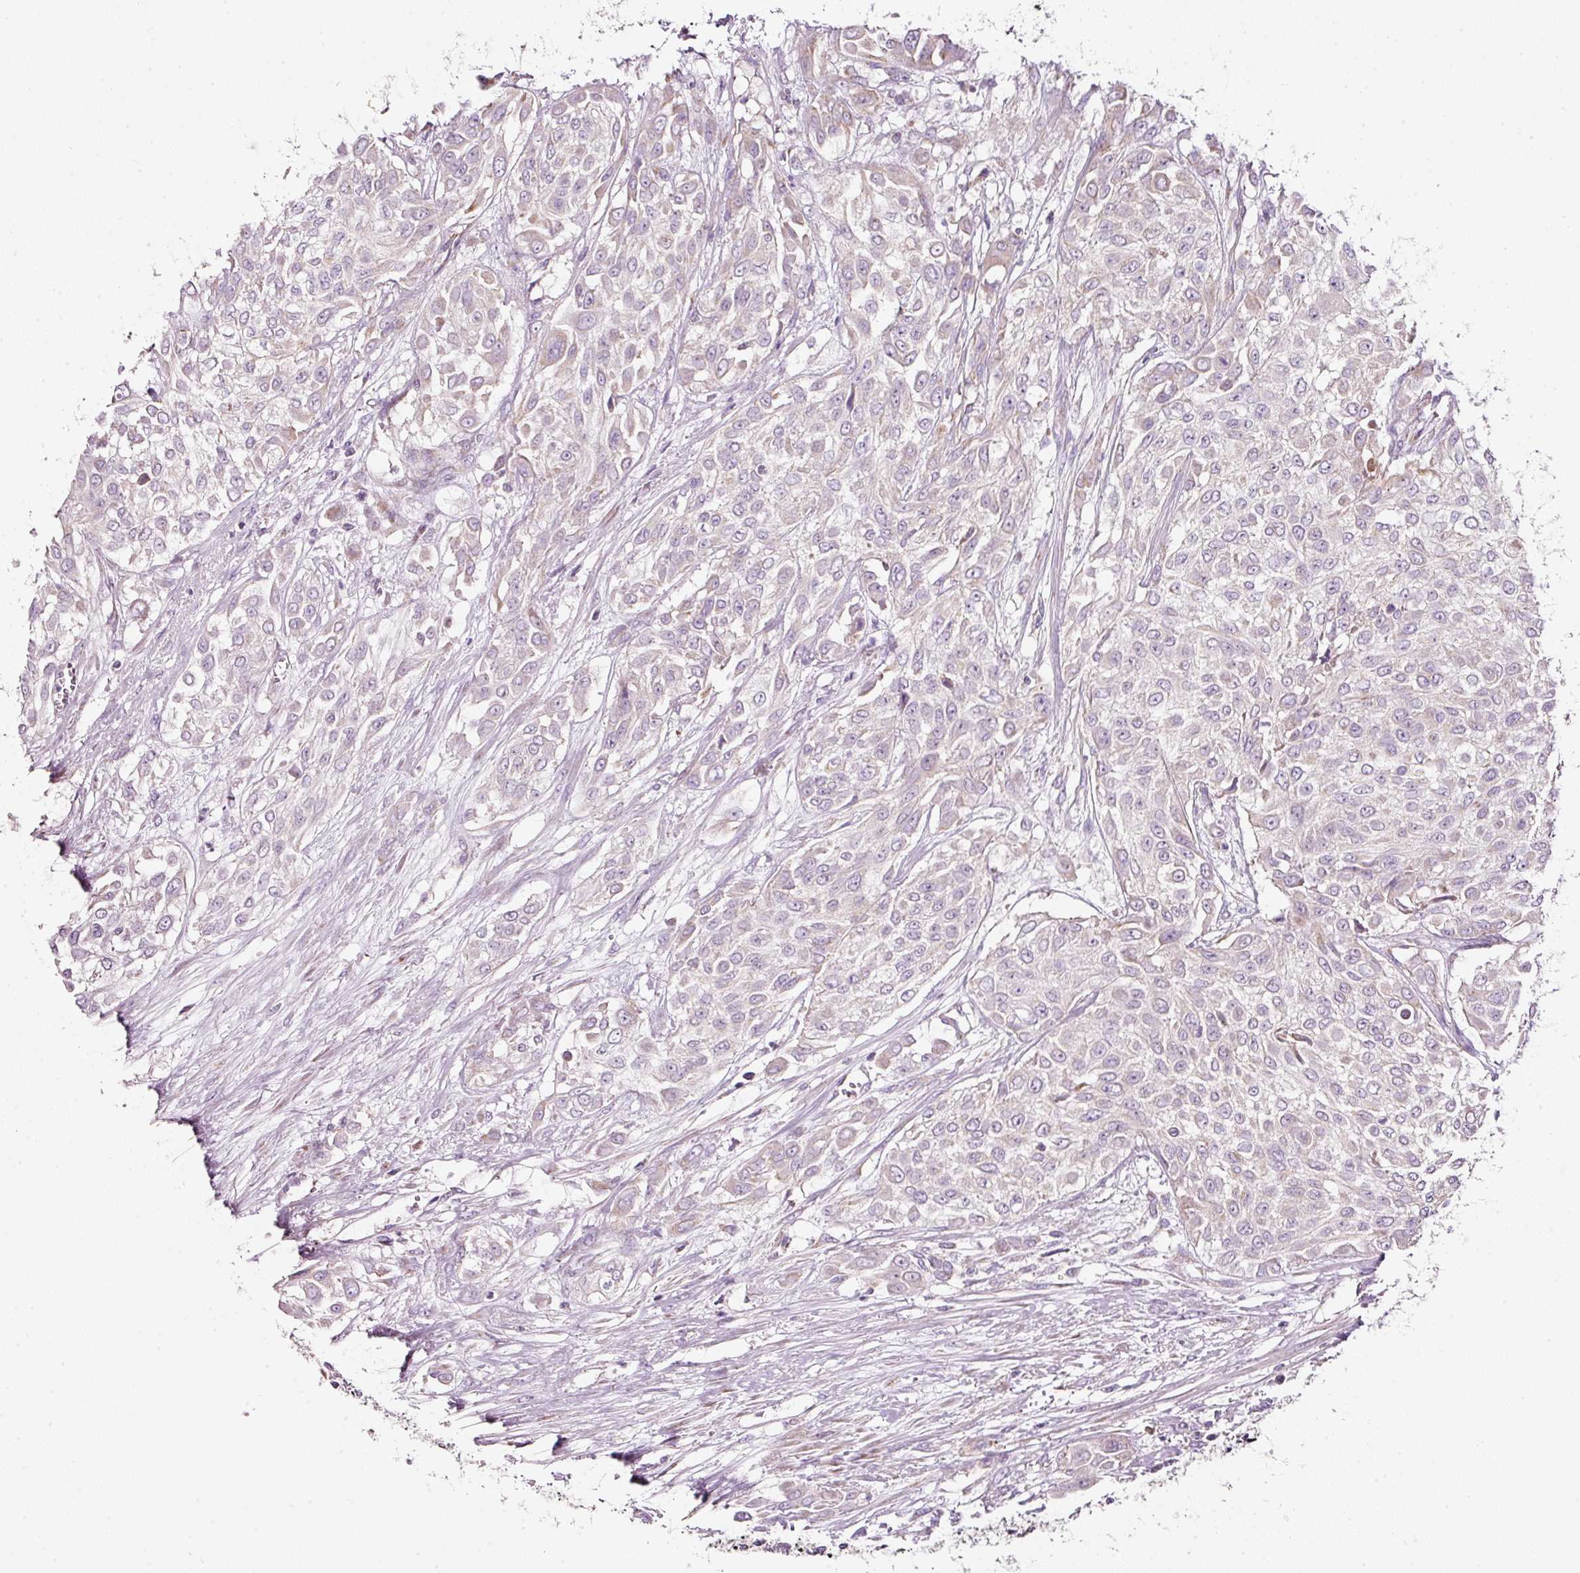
{"staining": {"intensity": "weak", "quantity": "<25%", "location": "cytoplasmic/membranous"}, "tissue": "urothelial cancer", "cell_type": "Tumor cells", "image_type": "cancer", "snomed": [{"axis": "morphology", "description": "Urothelial carcinoma, High grade"}, {"axis": "topography", "description": "Urinary bladder"}], "caption": "This is a micrograph of IHC staining of urothelial carcinoma (high-grade), which shows no staining in tumor cells. (DAB immunohistochemistry with hematoxylin counter stain).", "gene": "NDUFA1", "patient": {"sex": "male", "age": 57}}